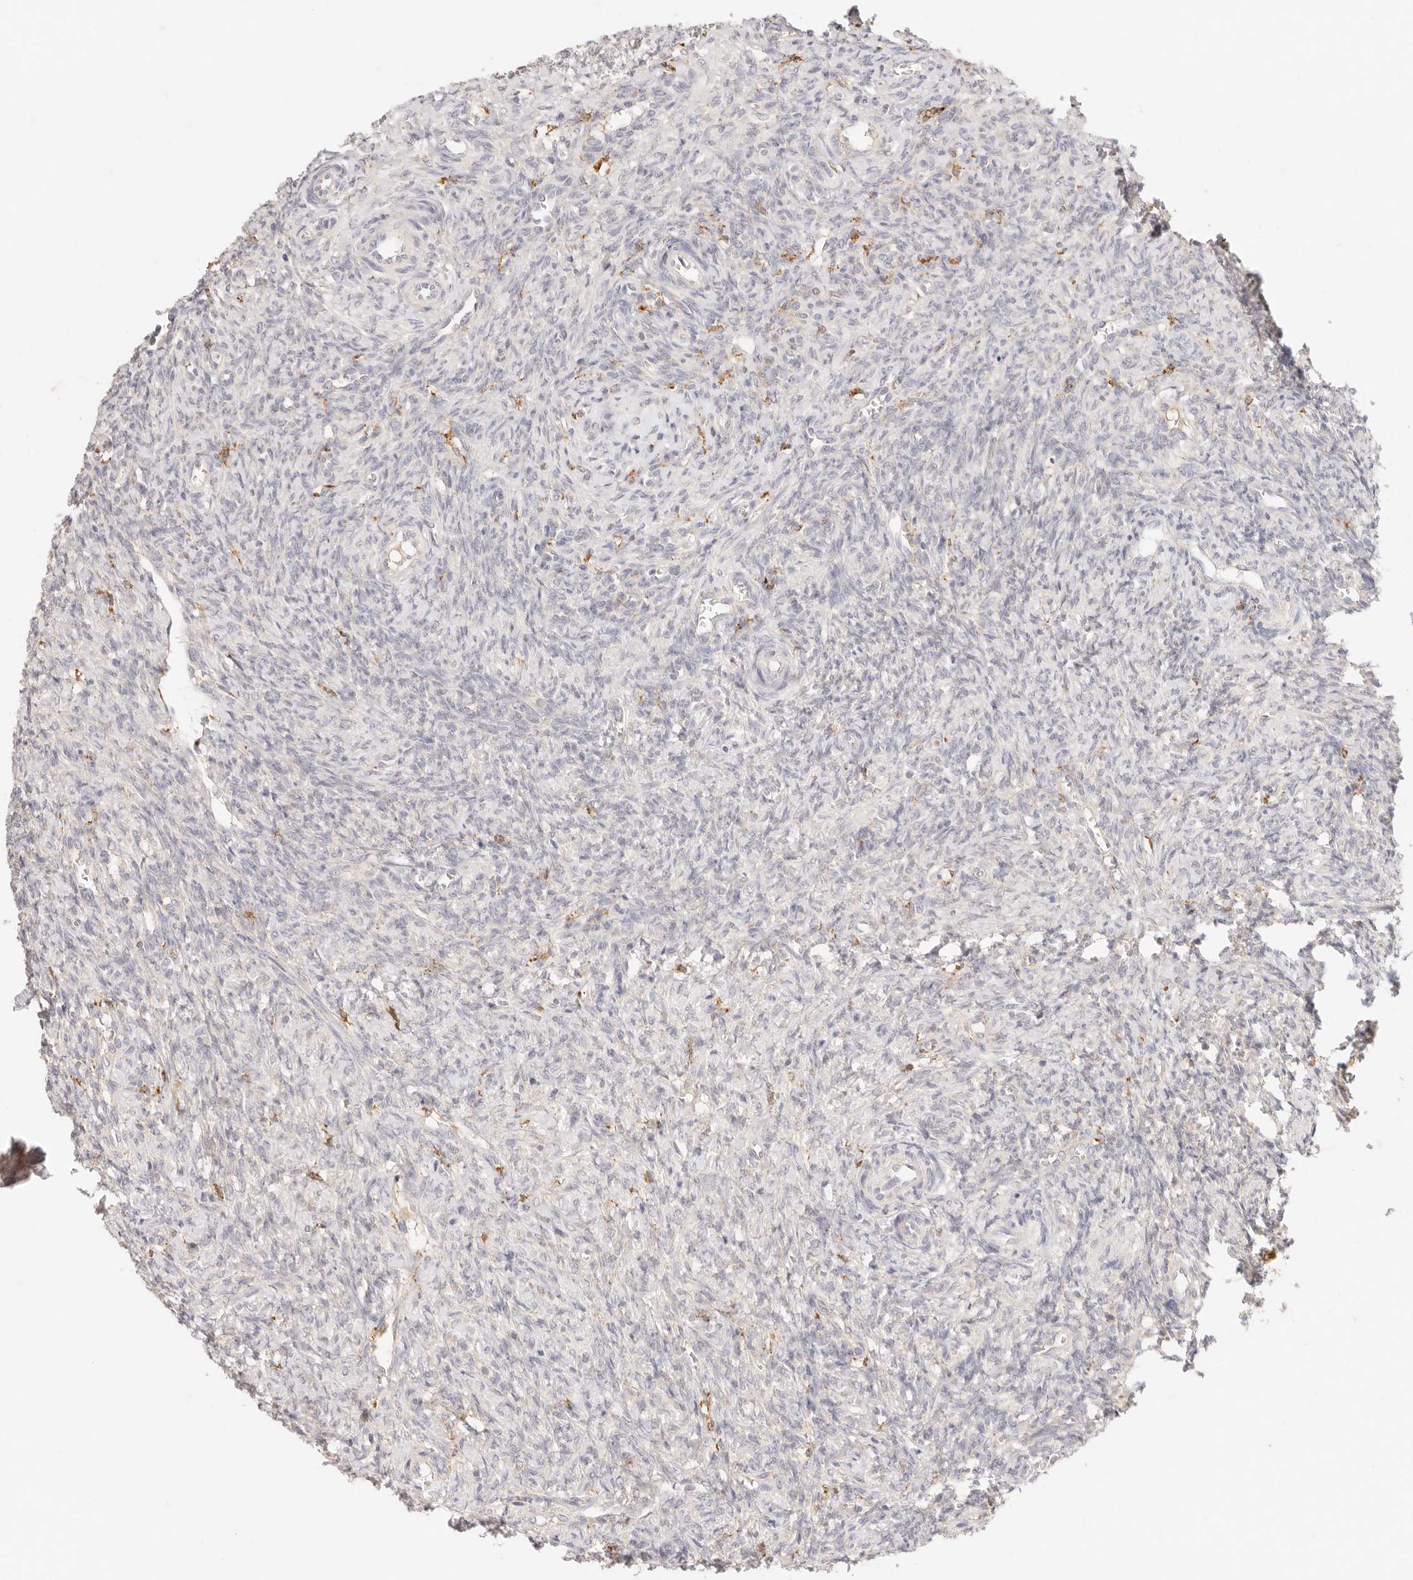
{"staining": {"intensity": "negative", "quantity": "none", "location": "none"}, "tissue": "ovary", "cell_type": "Ovarian stroma cells", "image_type": "normal", "snomed": [{"axis": "morphology", "description": "Normal tissue, NOS"}, {"axis": "topography", "description": "Ovary"}], "caption": "An immunohistochemistry photomicrograph of benign ovary is shown. There is no staining in ovarian stroma cells of ovary.", "gene": "HK2", "patient": {"sex": "female", "age": 41}}